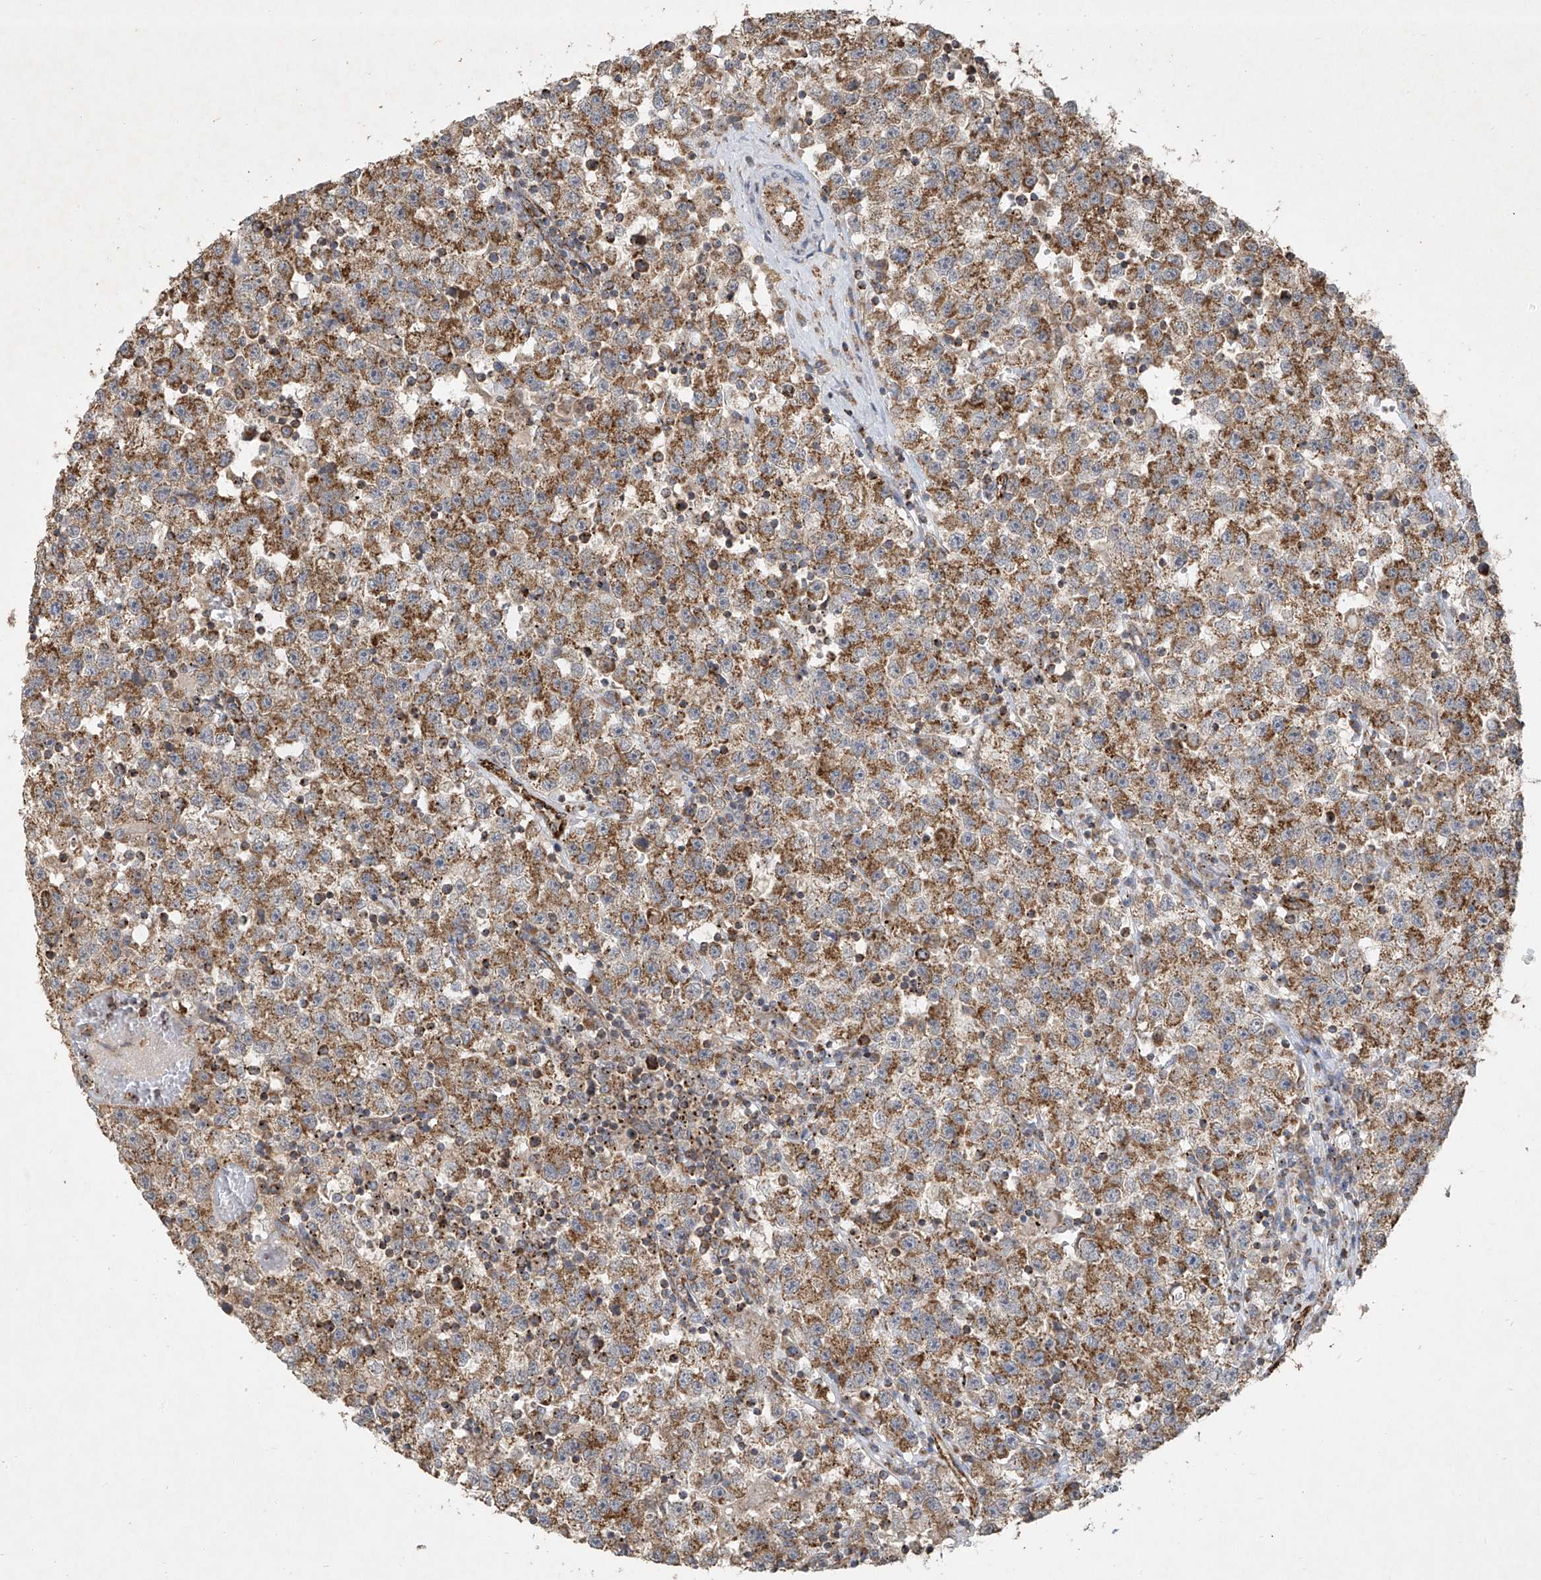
{"staining": {"intensity": "moderate", "quantity": ">75%", "location": "cytoplasmic/membranous"}, "tissue": "testis cancer", "cell_type": "Tumor cells", "image_type": "cancer", "snomed": [{"axis": "morphology", "description": "Seminoma, NOS"}, {"axis": "topography", "description": "Testis"}], "caption": "About >75% of tumor cells in human testis cancer (seminoma) display moderate cytoplasmic/membranous protein staining as visualized by brown immunohistochemical staining.", "gene": "UQCC1", "patient": {"sex": "male", "age": 22}}